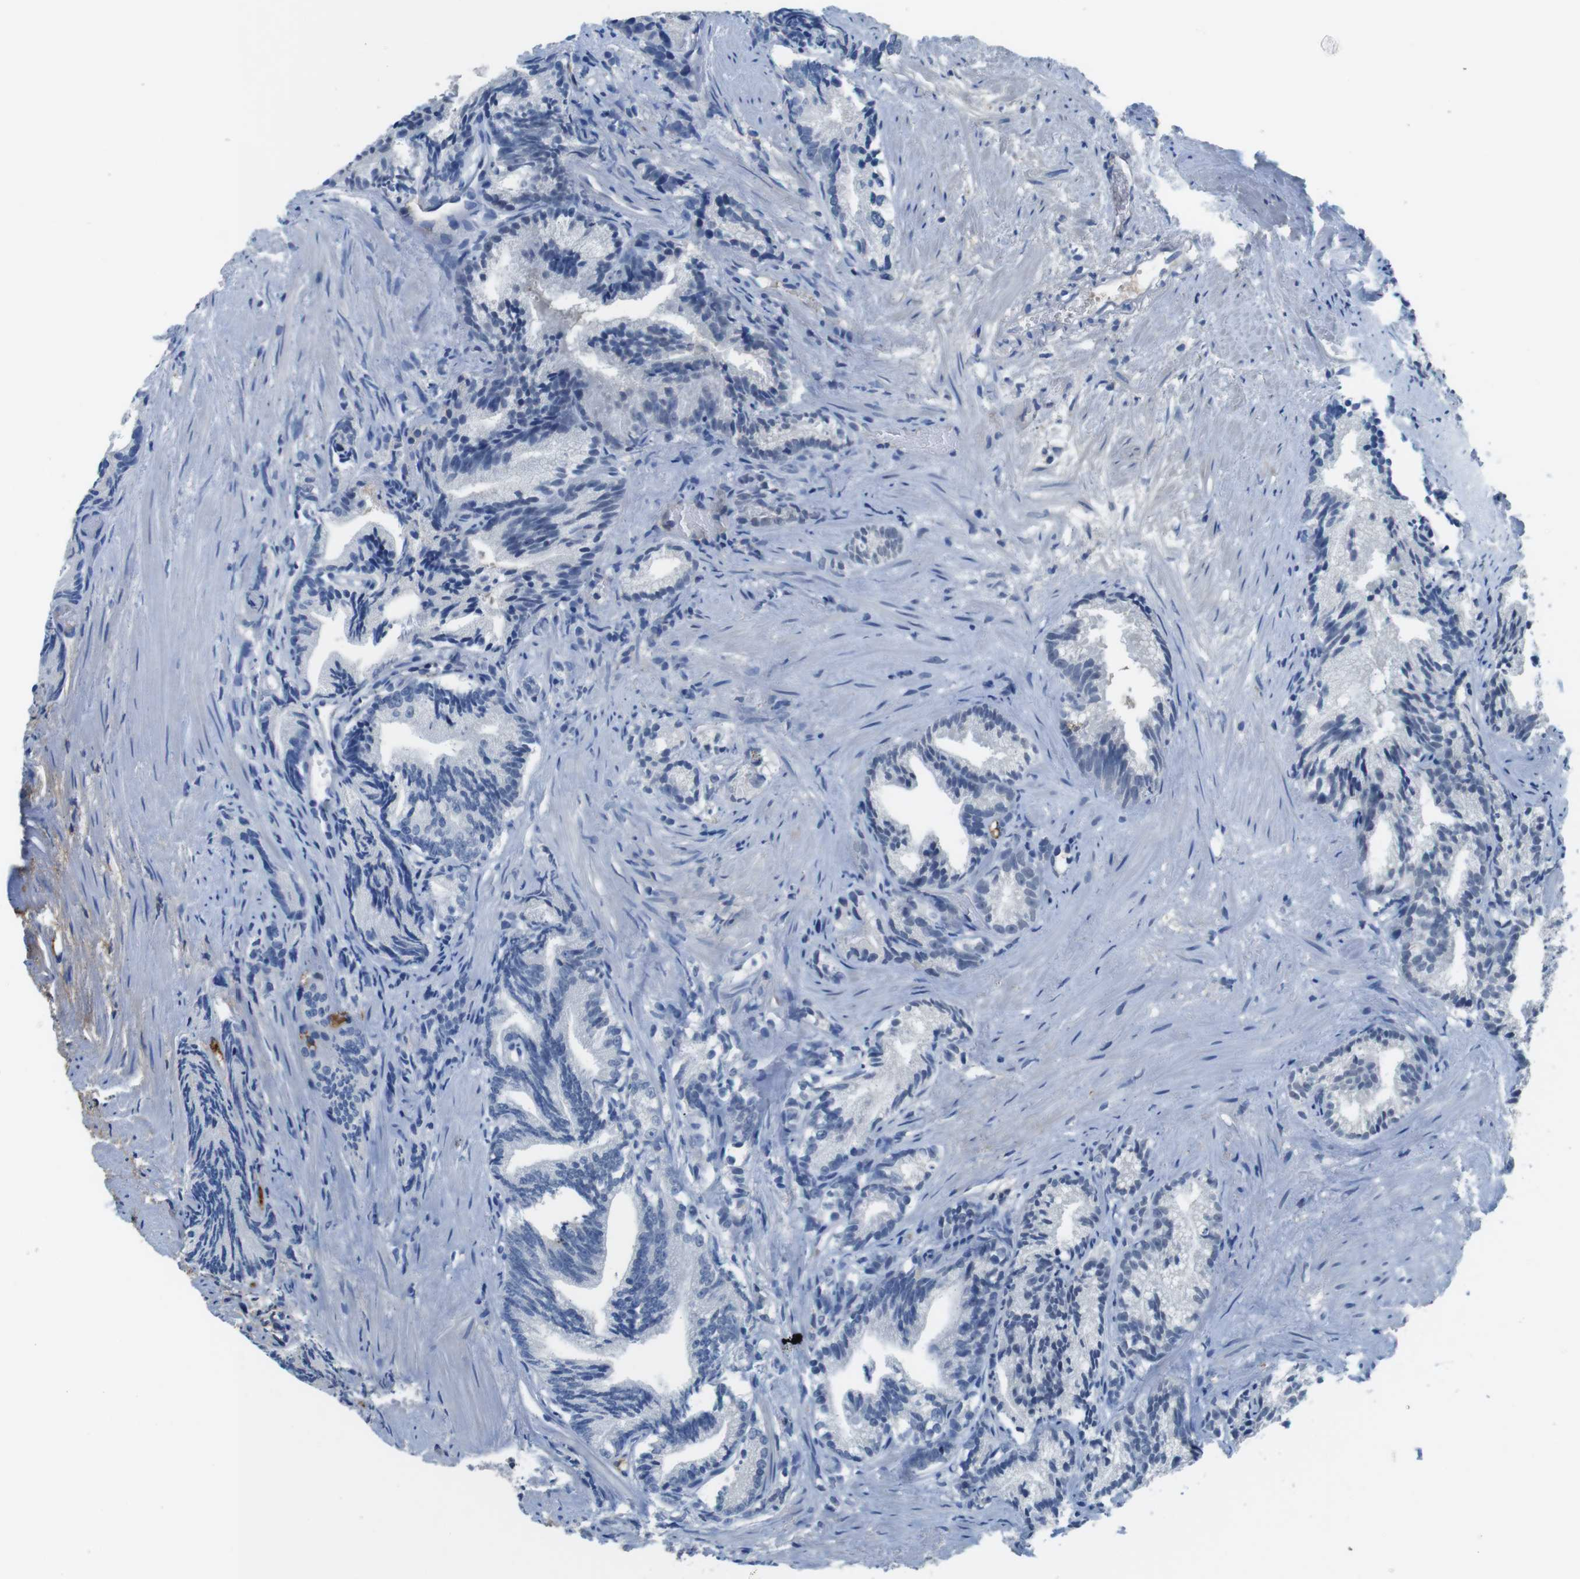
{"staining": {"intensity": "negative", "quantity": "none", "location": "none"}, "tissue": "prostate cancer", "cell_type": "Tumor cells", "image_type": "cancer", "snomed": [{"axis": "morphology", "description": "Adenocarcinoma, Low grade"}, {"axis": "topography", "description": "Prostate"}], "caption": "Photomicrograph shows no significant protein staining in tumor cells of prostate low-grade adenocarcinoma.", "gene": "TMPRSS15", "patient": {"sex": "male", "age": 89}}